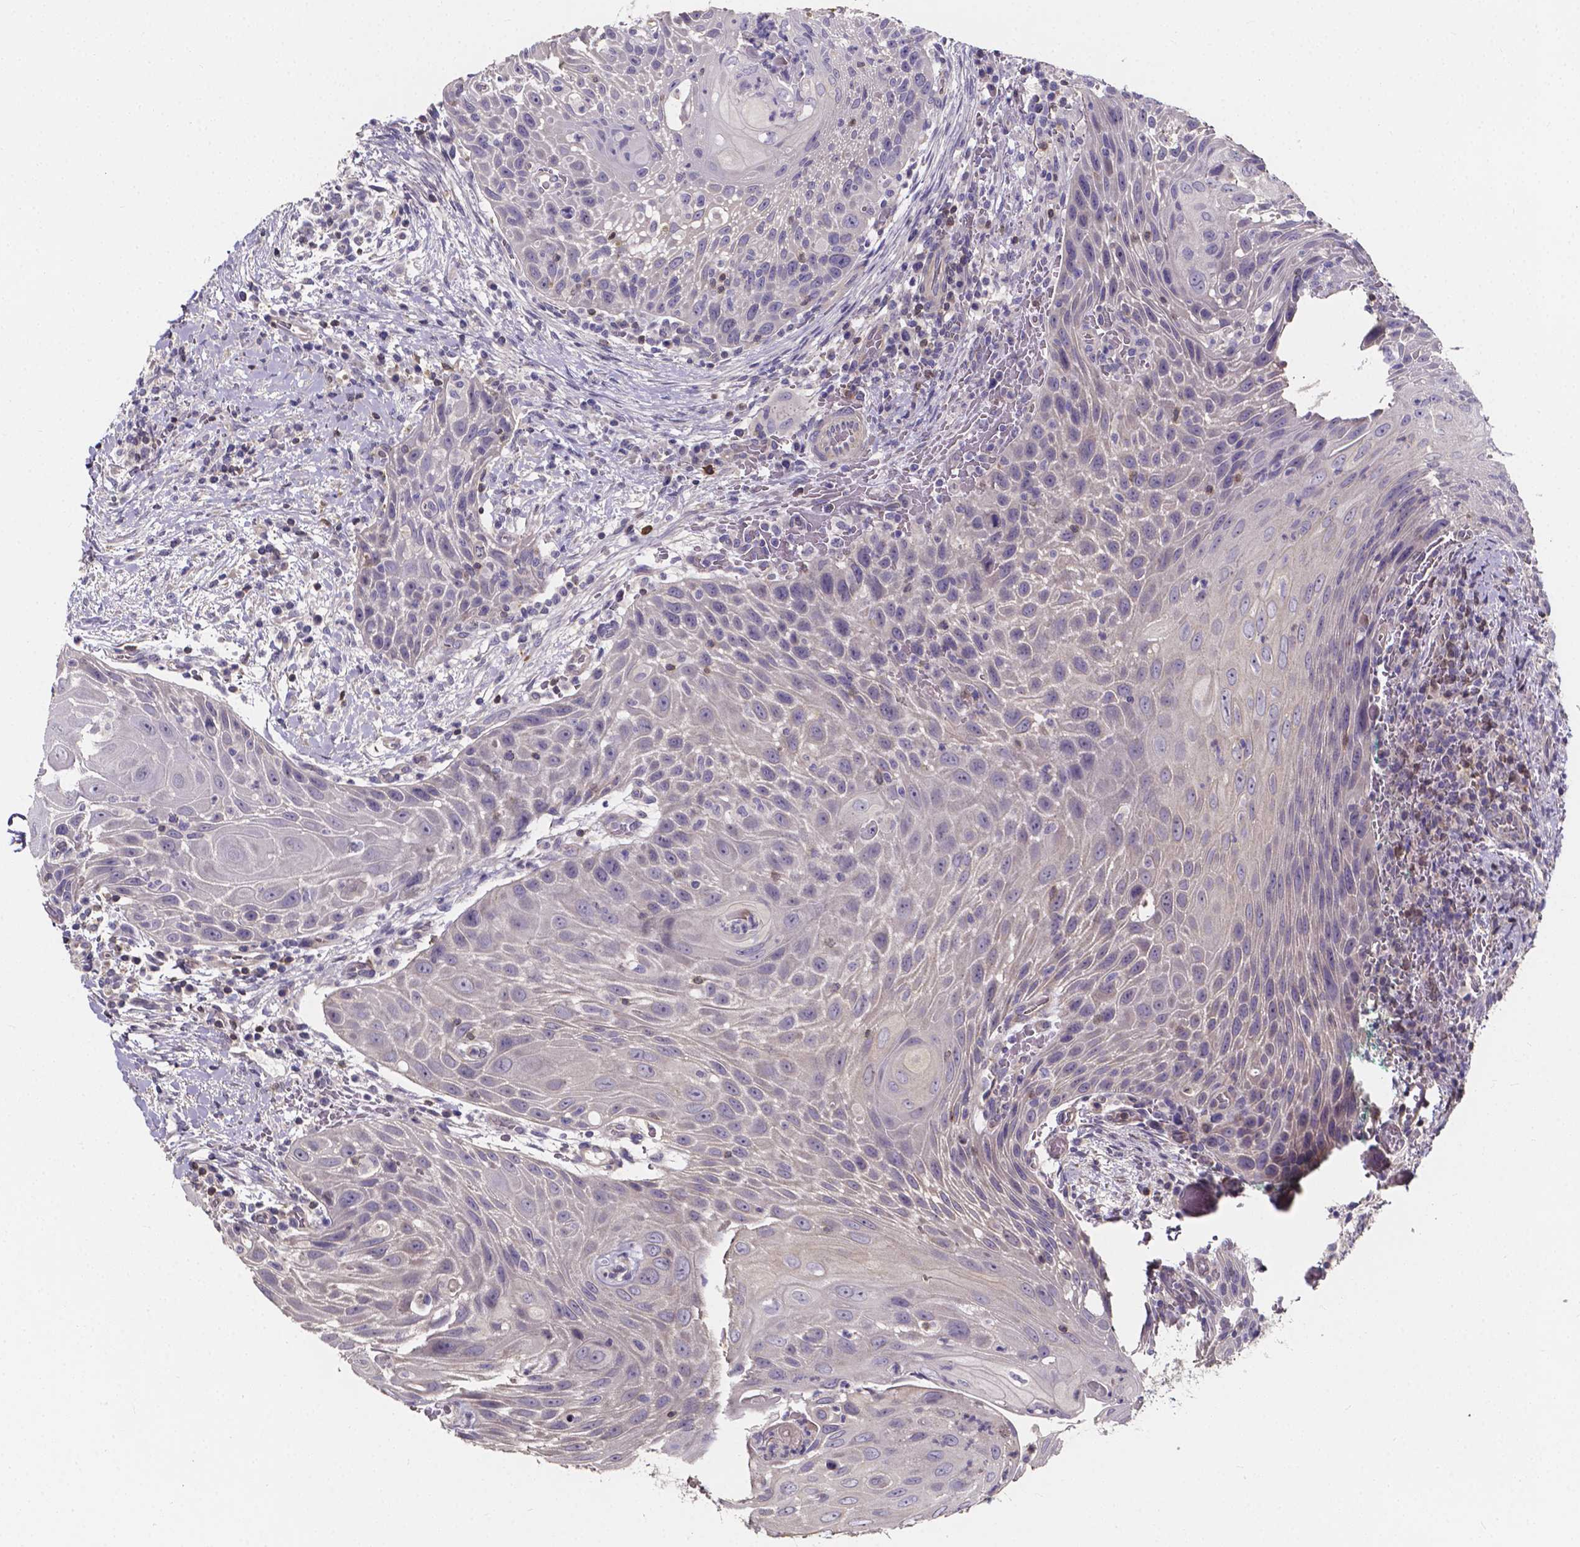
{"staining": {"intensity": "negative", "quantity": "none", "location": "none"}, "tissue": "head and neck cancer", "cell_type": "Tumor cells", "image_type": "cancer", "snomed": [{"axis": "morphology", "description": "Squamous cell carcinoma, NOS"}, {"axis": "topography", "description": "Head-Neck"}], "caption": "Protein analysis of squamous cell carcinoma (head and neck) displays no significant positivity in tumor cells. (DAB immunohistochemistry with hematoxylin counter stain).", "gene": "THEMIS", "patient": {"sex": "male", "age": 69}}